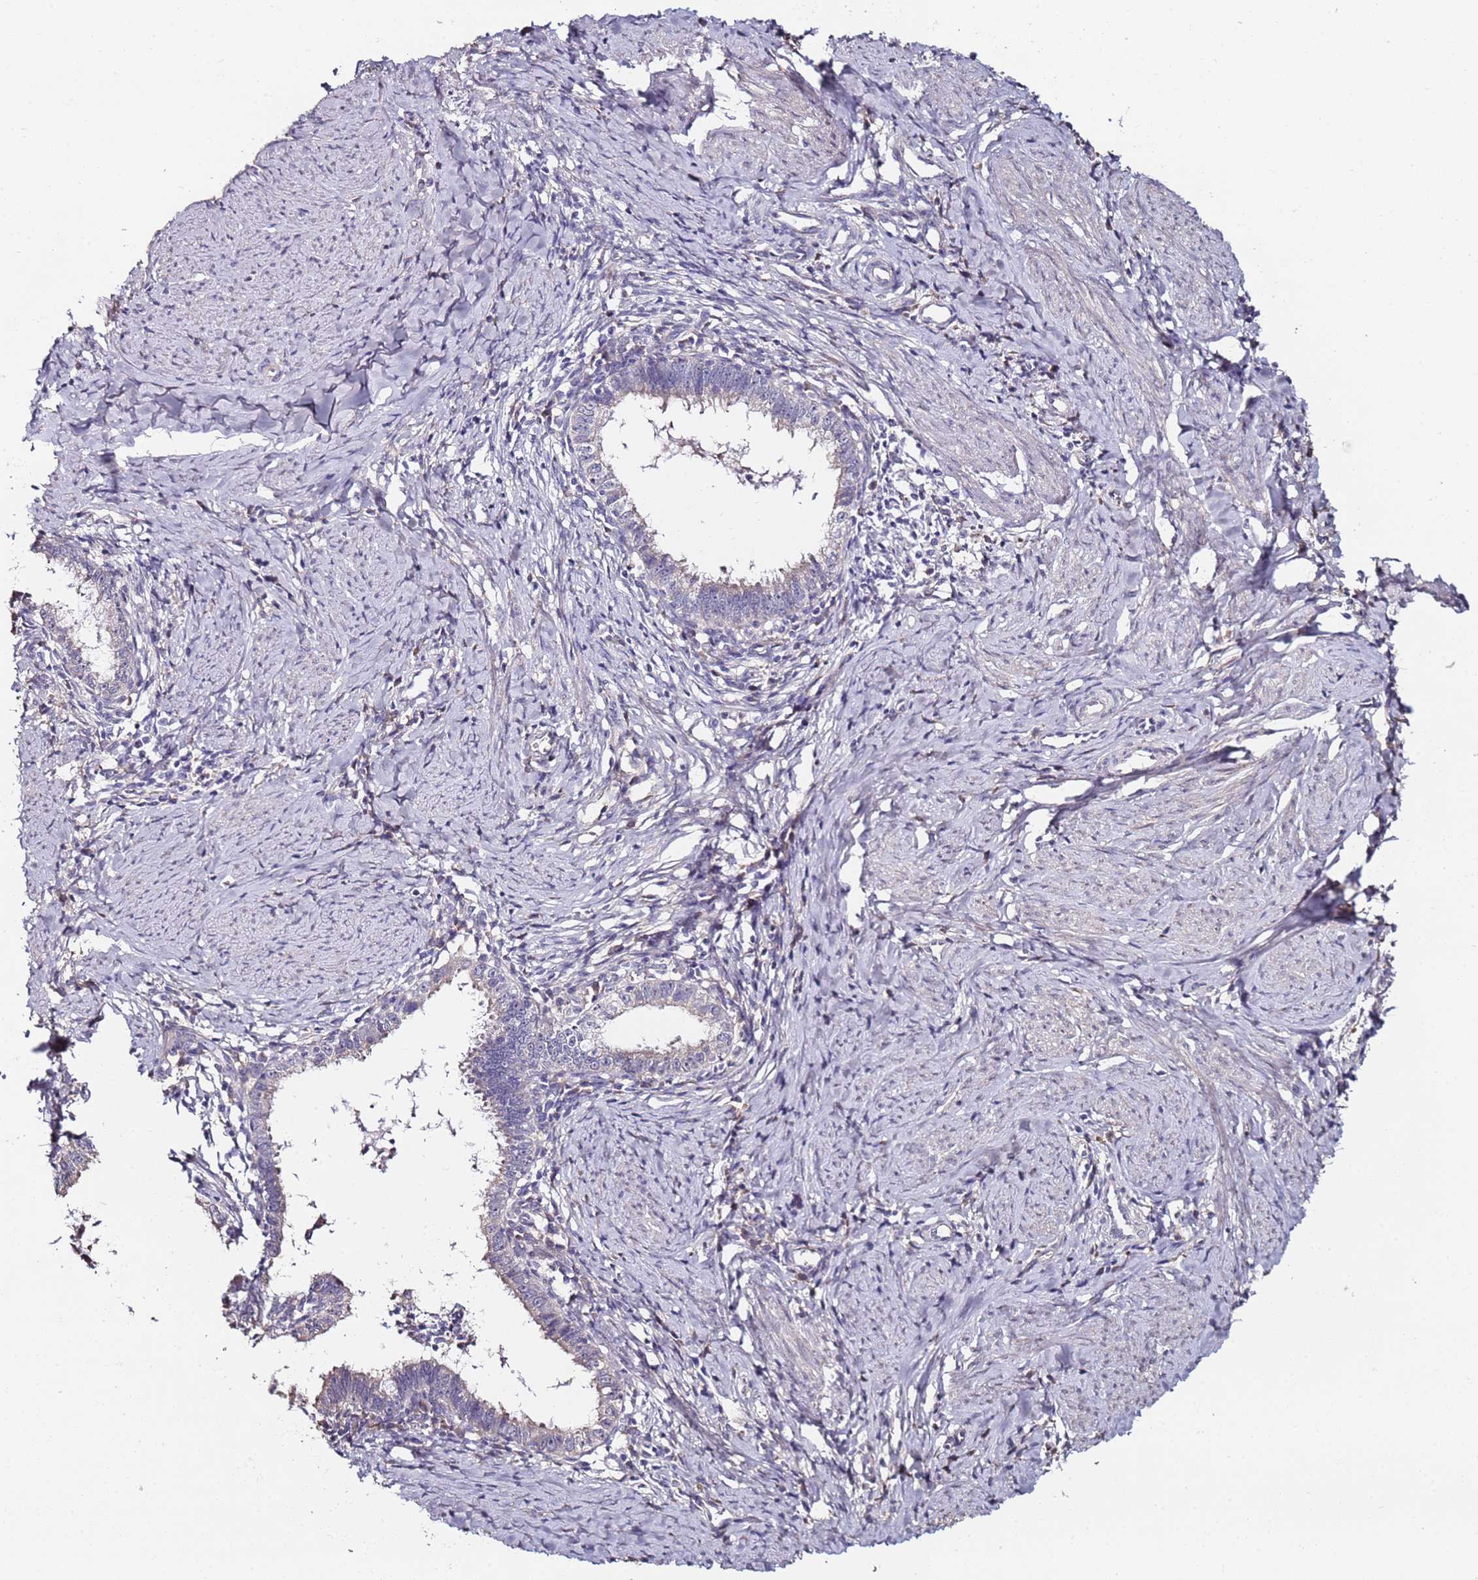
{"staining": {"intensity": "negative", "quantity": "none", "location": "none"}, "tissue": "cervical cancer", "cell_type": "Tumor cells", "image_type": "cancer", "snomed": [{"axis": "morphology", "description": "Adenocarcinoma, NOS"}, {"axis": "topography", "description": "Cervix"}], "caption": "A high-resolution histopathology image shows immunohistochemistry staining of adenocarcinoma (cervical), which demonstrates no significant expression in tumor cells.", "gene": "C3orf80", "patient": {"sex": "female", "age": 36}}